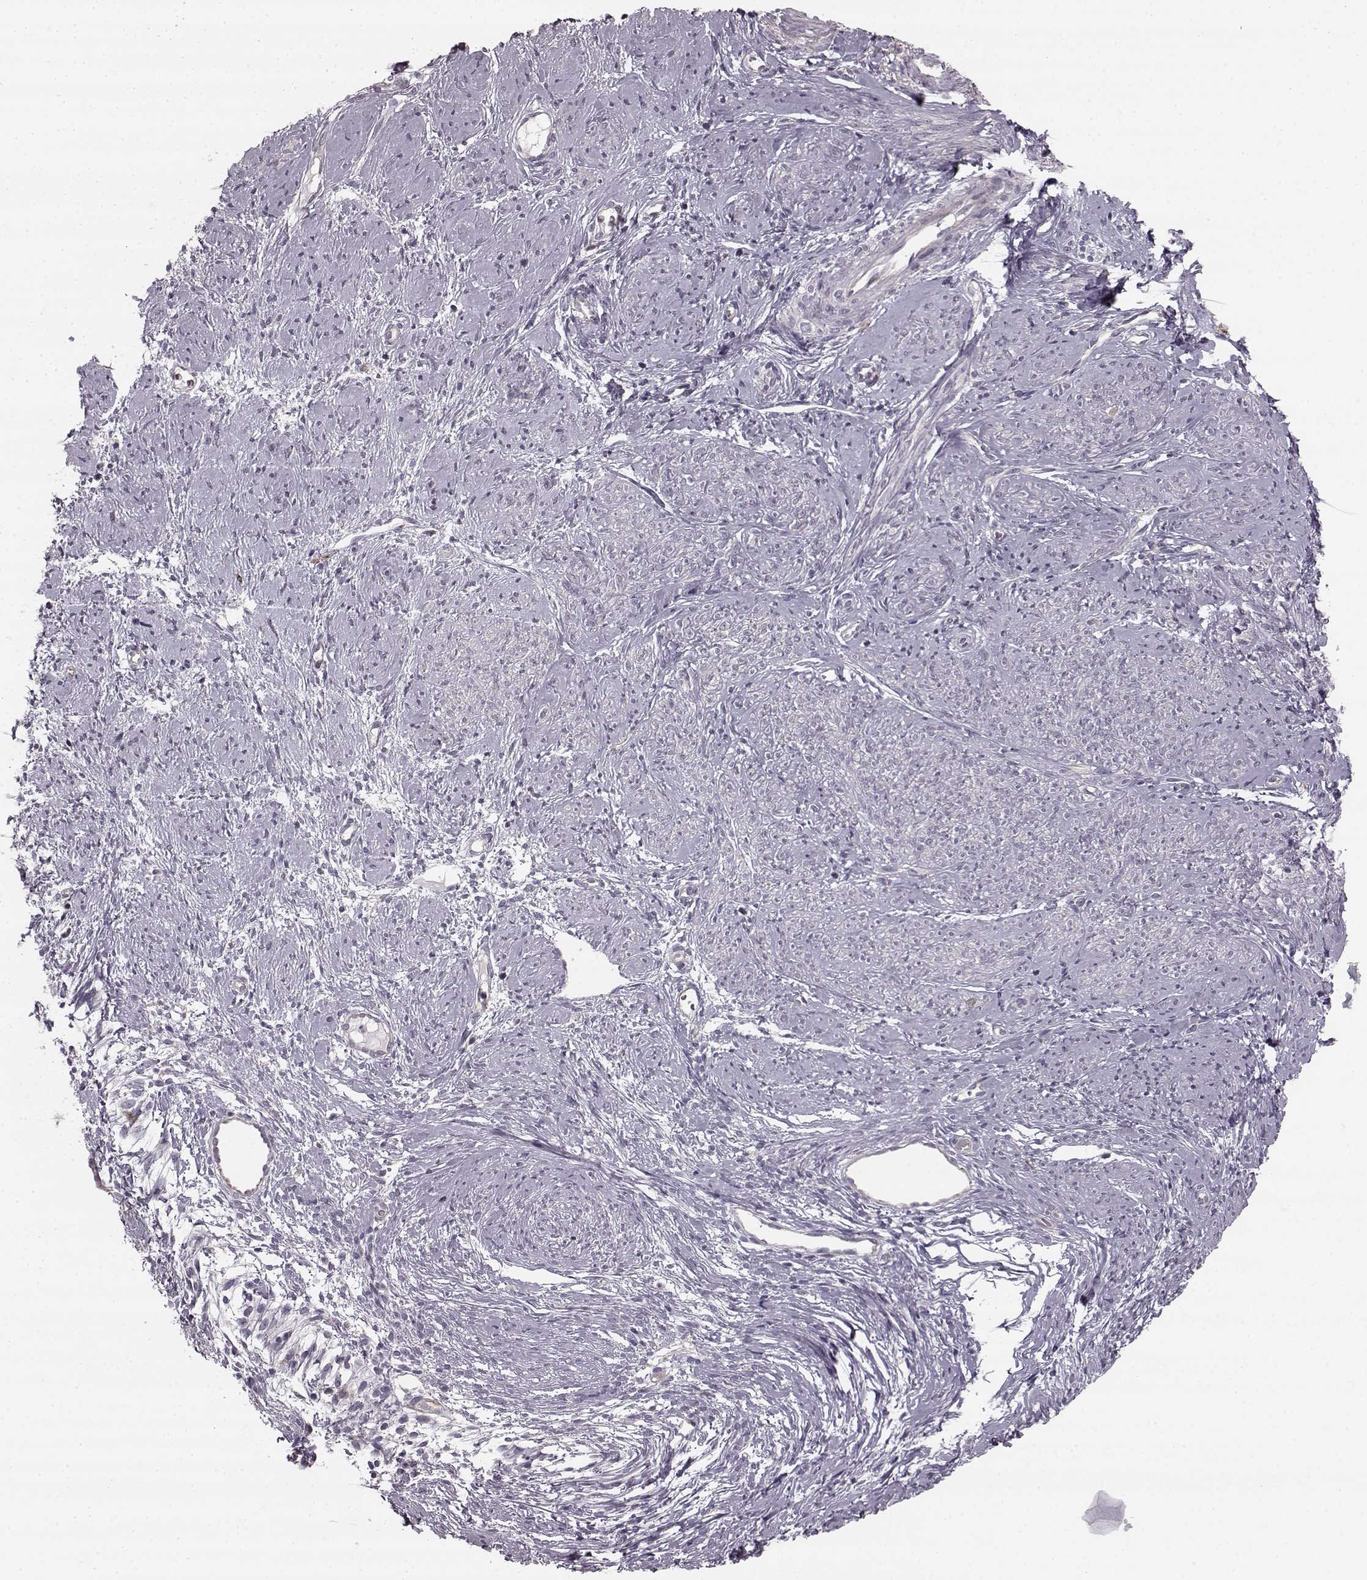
{"staining": {"intensity": "negative", "quantity": "none", "location": "none"}, "tissue": "smooth muscle", "cell_type": "Smooth muscle cells", "image_type": "normal", "snomed": [{"axis": "morphology", "description": "Normal tissue, NOS"}, {"axis": "topography", "description": "Smooth muscle"}], "caption": "Smooth muscle cells show no significant protein staining in benign smooth muscle. (Brightfield microscopy of DAB IHC at high magnification).", "gene": "HMMR", "patient": {"sex": "female", "age": 48}}